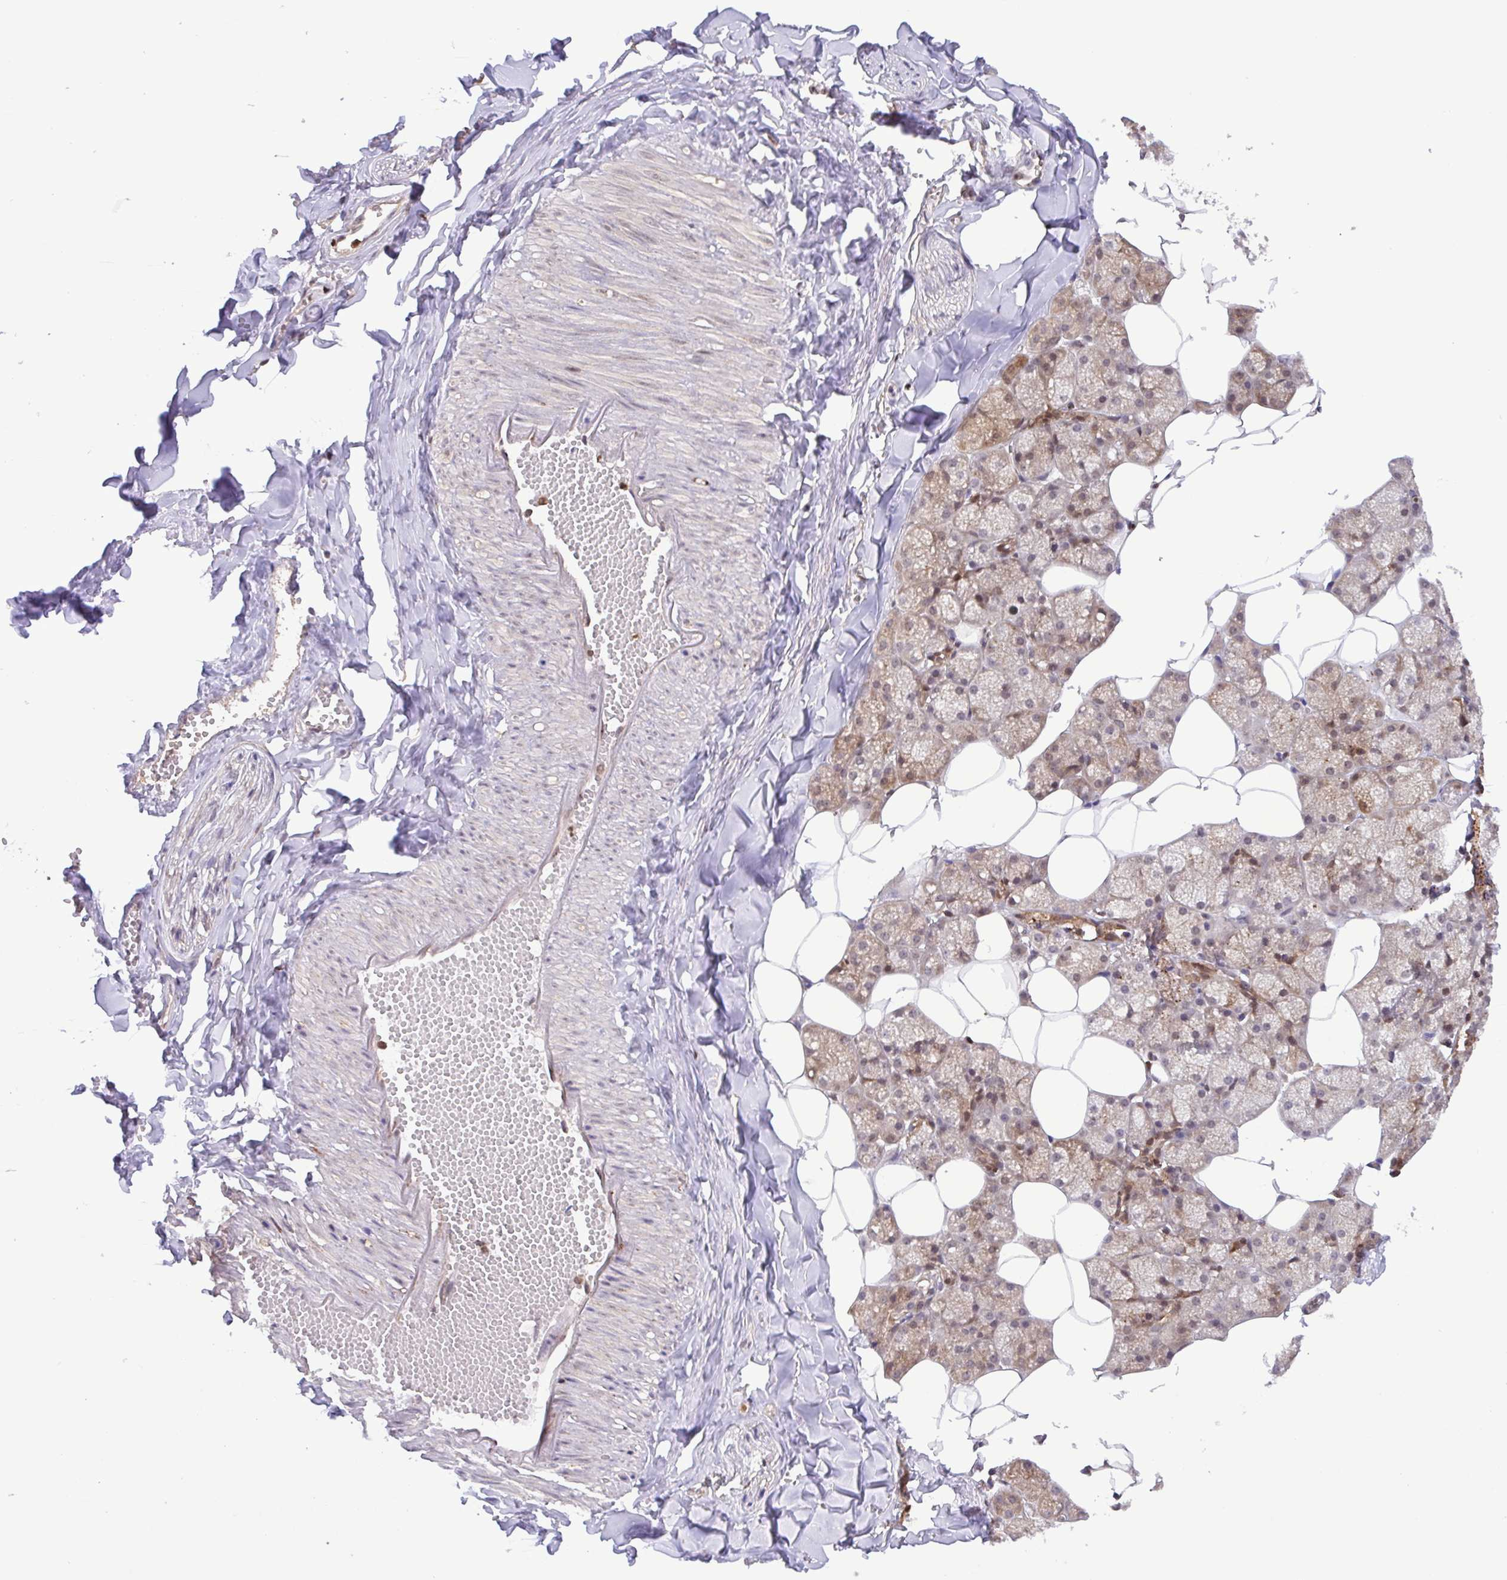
{"staining": {"intensity": "moderate", "quantity": "25%-75%", "location": "cytoplasmic/membranous,nuclear"}, "tissue": "salivary gland", "cell_type": "Glandular cells", "image_type": "normal", "snomed": [{"axis": "morphology", "description": "Normal tissue, NOS"}, {"axis": "topography", "description": "Salivary gland"}, {"axis": "topography", "description": "Peripheral nerve tissue"}], "caption": "Protein analysis of benign salivary gland shows moderate cytoplasmic/membranous,nuclear positivity in approximately 25%-75% of glandular cells.", "gene": "CHMP1B", "patient": {"sex": "male", "age": 38}}